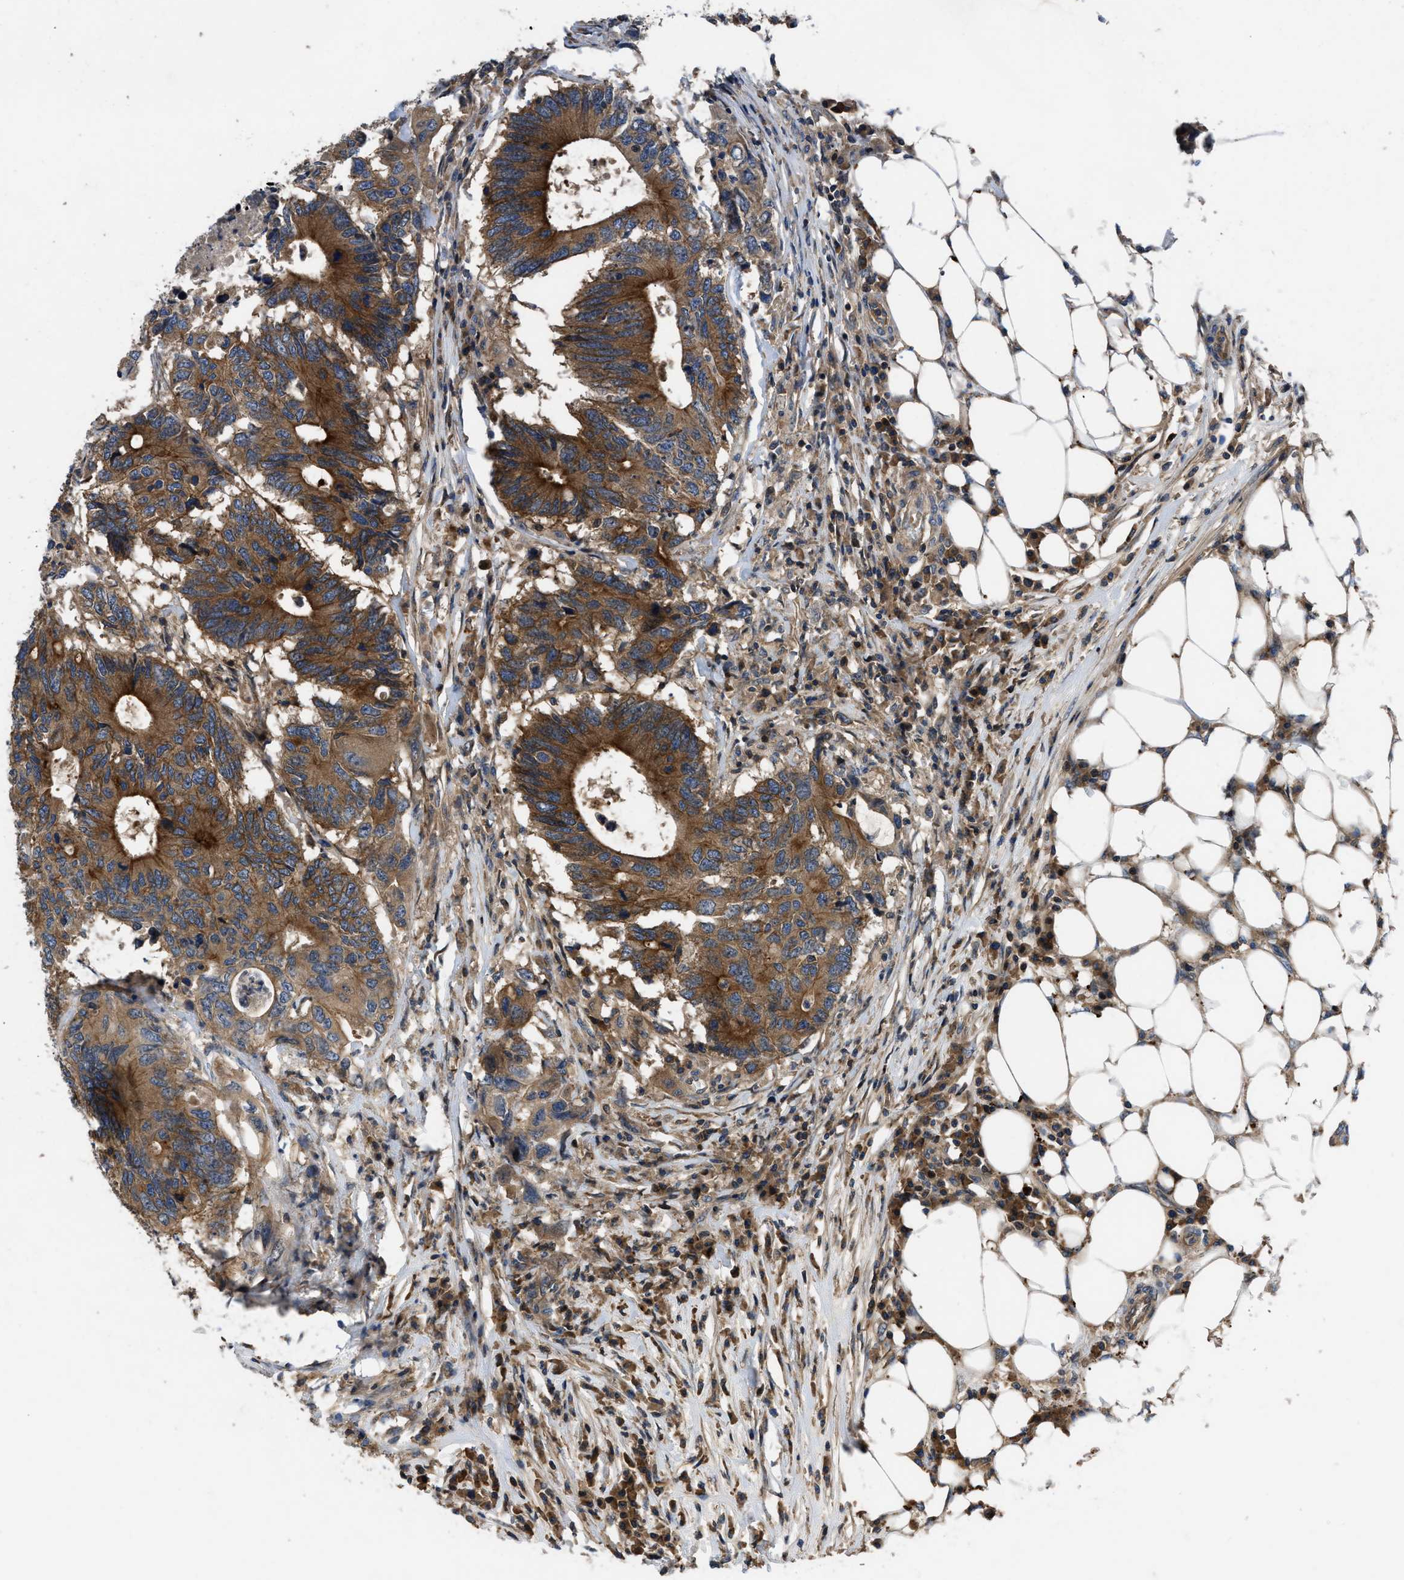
{"staining": {"intensity": "strong", "quantity": ">75%", "location": "cytoplasmic/membranous"}, "tissue": "colorectal cancer", "cell_type": "Tumor cells", "image_type": "cancer", "snomed": [{"axis": "morphology", "description": "Adenocarcinoma, NOS"}, {"axis": "topography", "description": "Colon"}], "caption": "This is a photomicrograph of immunohistochemistry staining of colorectal cancer (adenocarcinoma), which shows strong positivity in the cytoplasmic/membranous of tumor cells.", "gene": "CNNM3", "patient": {"sex": "male", "age": 71}}